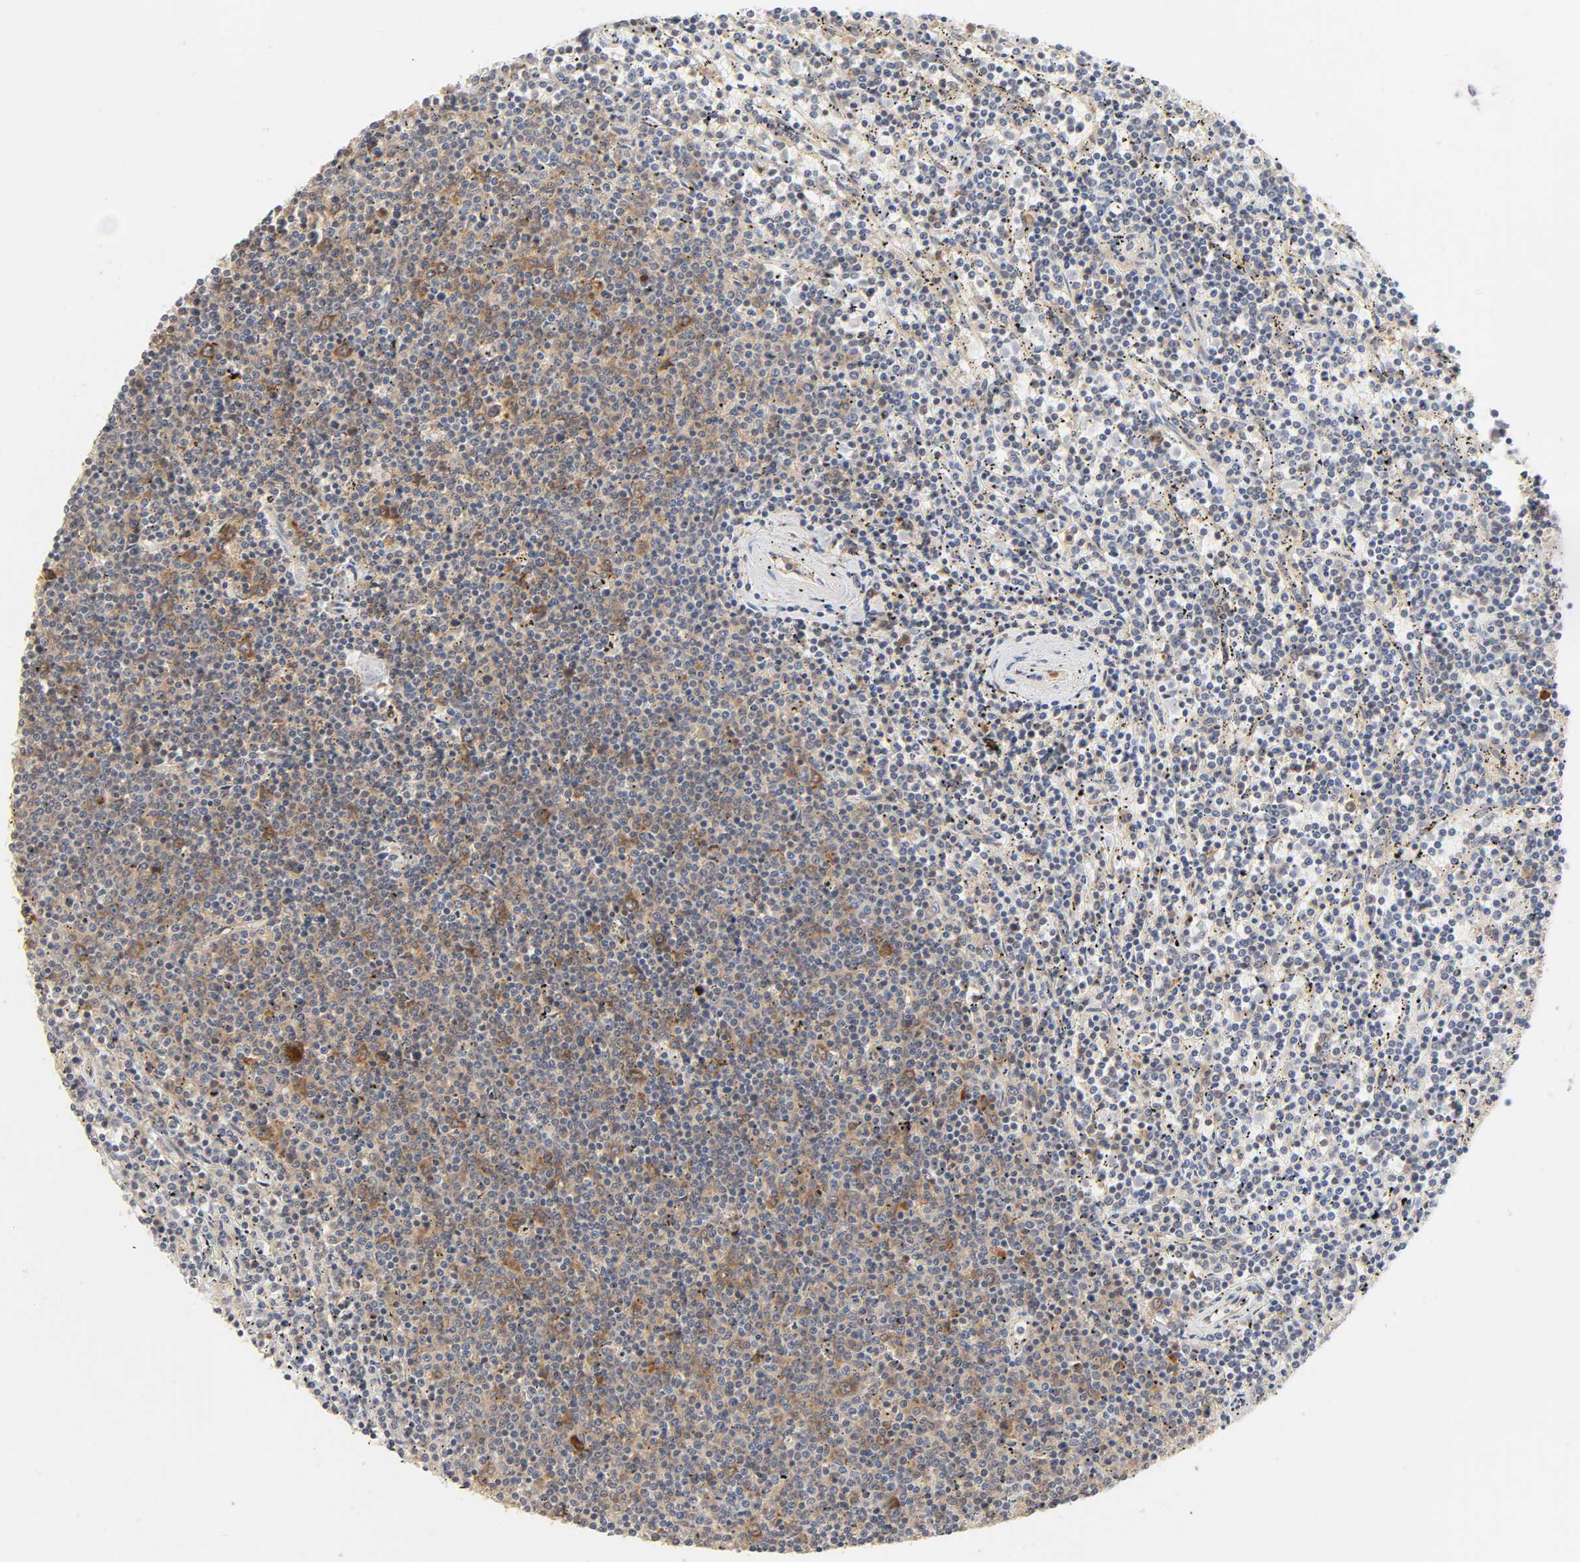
{"staining": {"intensity": "weak", "quantity": "25%-75%", "location": "cytoplasmic/membranous"}, "tissue": "lymphoma", "cell_type": "Tumor cells", "image_type": "cancer", "snomed": [{"axis": "morphology", "description": "Malignant lymphoma, non-Hodgkin's type, Low grade"}, {"axis": "topography", "description": "Spleen"}], "caption": "DAB immunohistochemical staining of lymphoma displays weak cytoplasmic/membranous protein positivity in about 25%-75% of tumor cells. The protein of interest is shown in brown color, while the nuclei are stained blue.", "gene": "SCHIP1", "patient": {"sex": "female", "age": 50}}